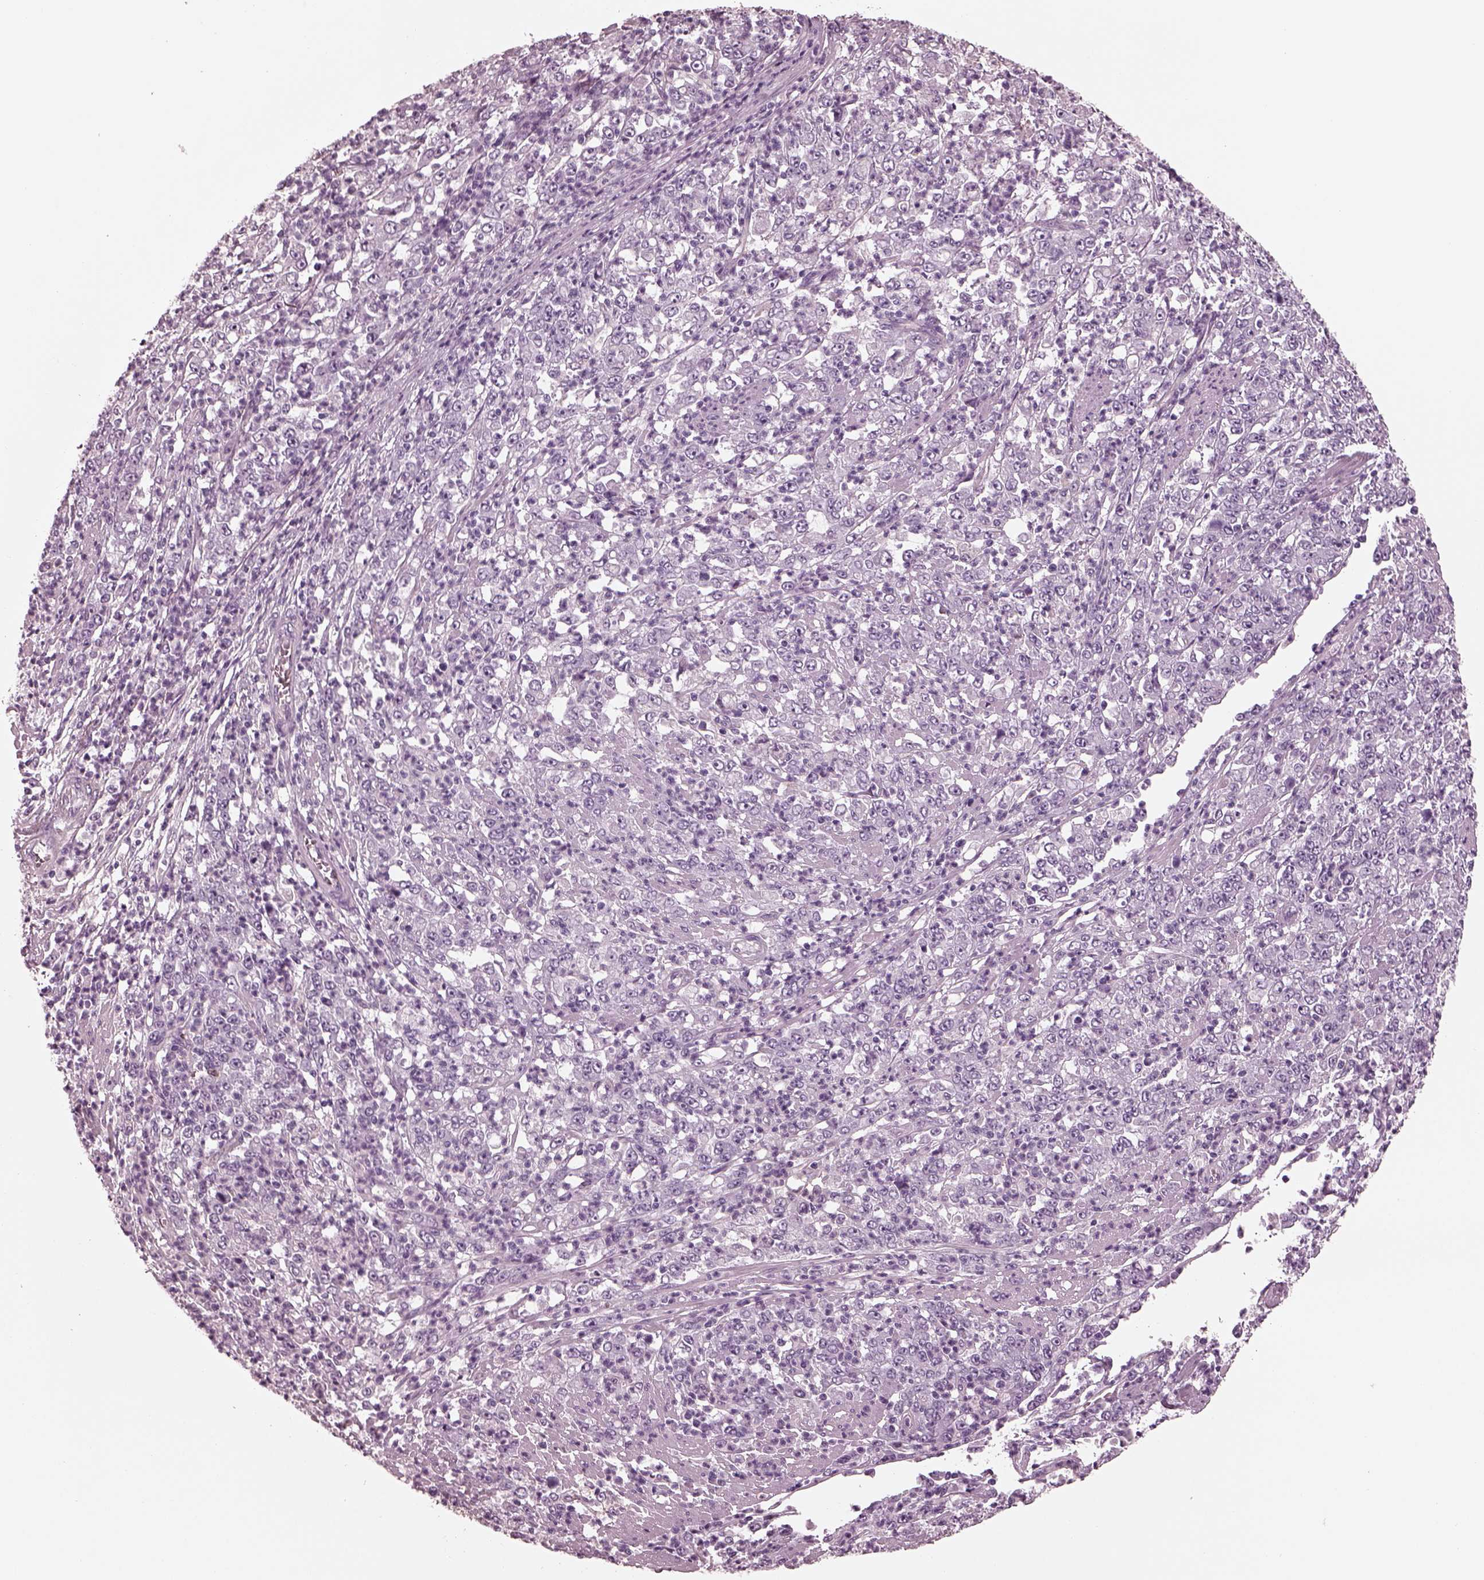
{"staining": {"intensity": "negative", "quantity": "none", "location": "none"}, "tissue": "stomach cancer", "cell_type": "Tumor cells", "image_type": "cancer", "snomed": [{"axis": "morphology", "description": "Adenocarcinoma, NOS"}, {"axis": "topography", "description": "Stomach, lower"}], "caption": "Immunohistochemistry (IHC) photomicrograph of neoplastic tissue: human adenocarcinoma (stomach) stained with DAB (3,3'-diaminobenzidine) exhibits no significant protein staining in tumor cells.", "gene": "CGA", "patient": {"sex": "female", "age": 71}}